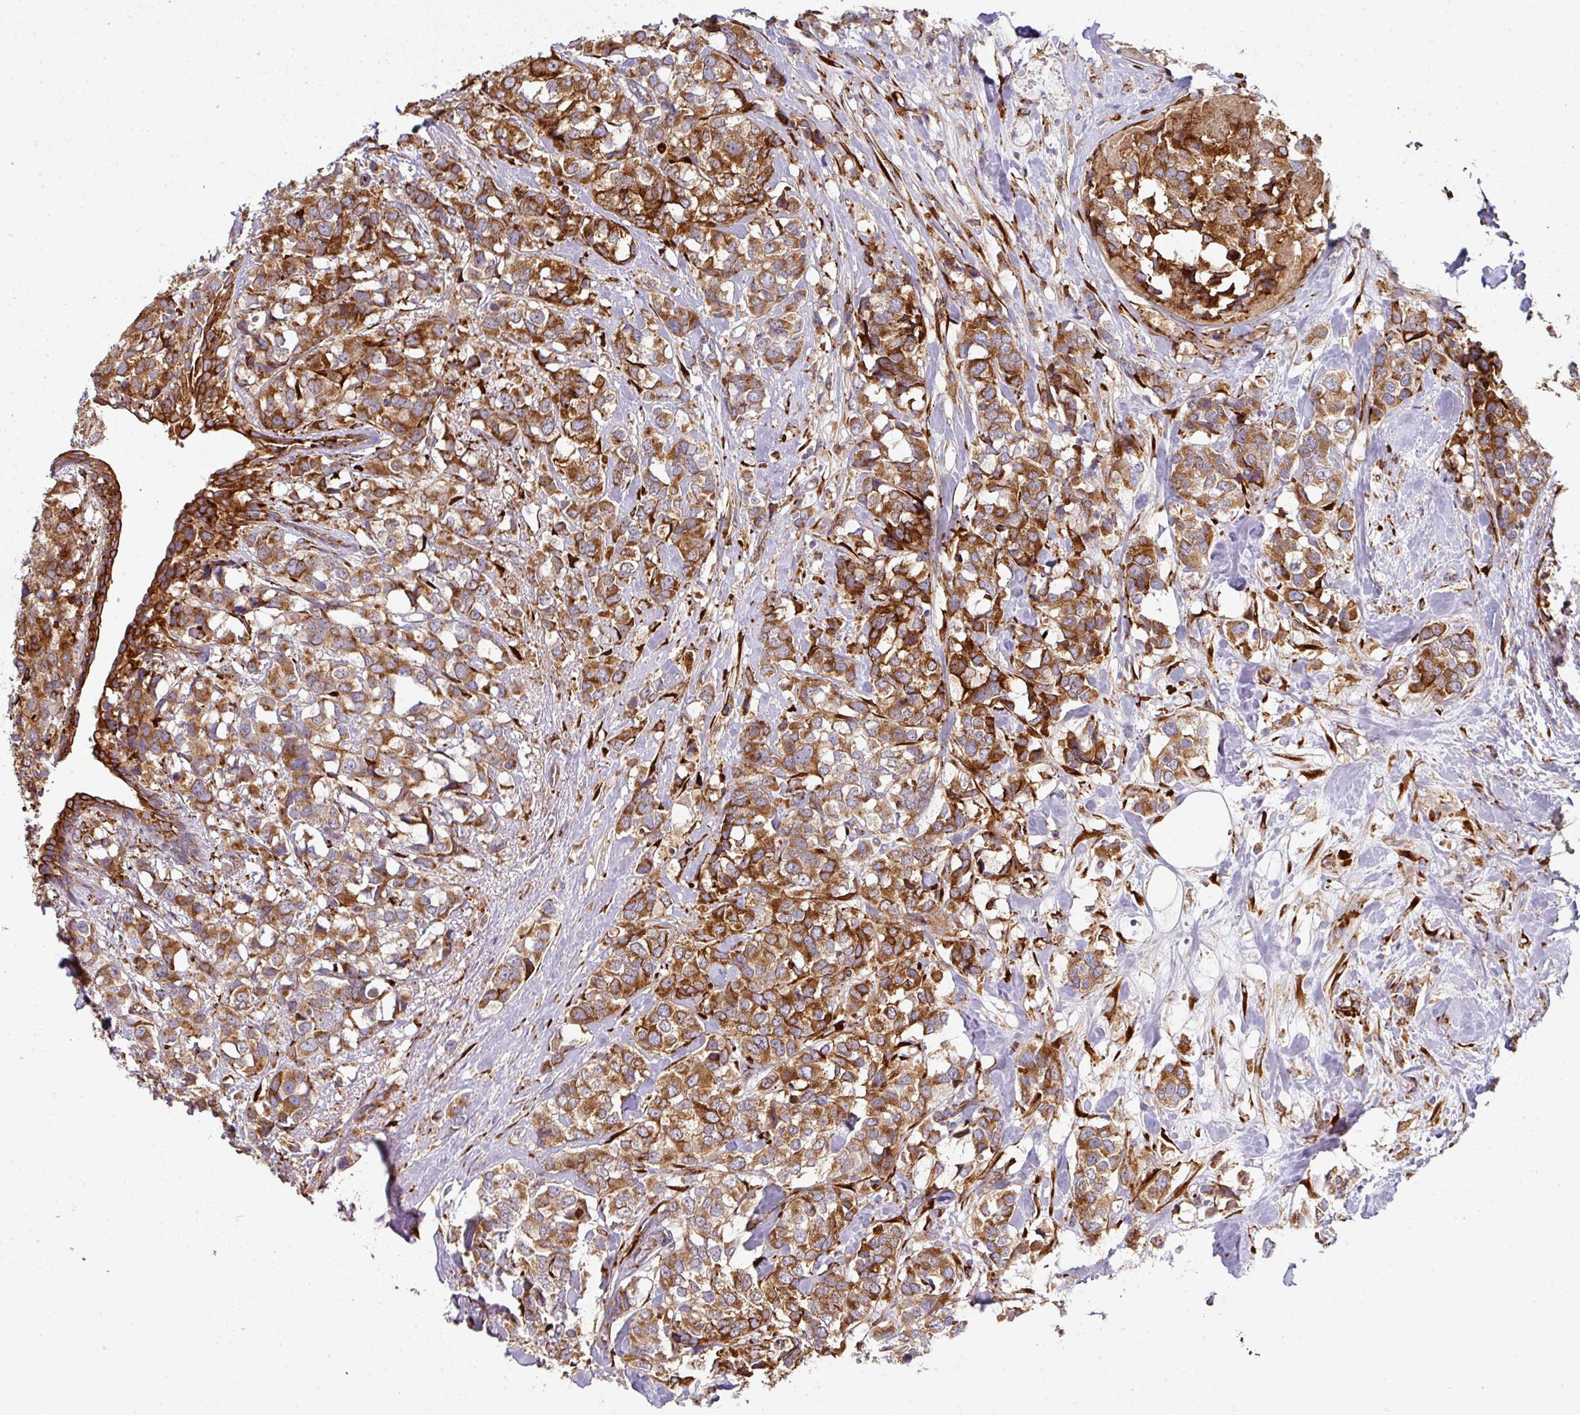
{"staining": {"intensity": "strong", "quantity": ">75%", "location": "cytoplasmic/membranous"}, "tissue": "breast cancer", "cell_type": "Tumor cells", "image_type": "cancer", "snomed": [{"axis": "morphology", "description": "Lobular carcinoma"}, {"axis": "topography", "description": "Breast"}], "caption": "Immunohistochemistry (IHC) photomicrograph of human breast cancer (lobular carcinoma) stained for a protein (brown), which displays high levels of strong cytoplasmic/membranous staining in approximately >75% of tumor cells.", "gene": "ZNF268", "patient": {"sex": "female", "age": 59}}